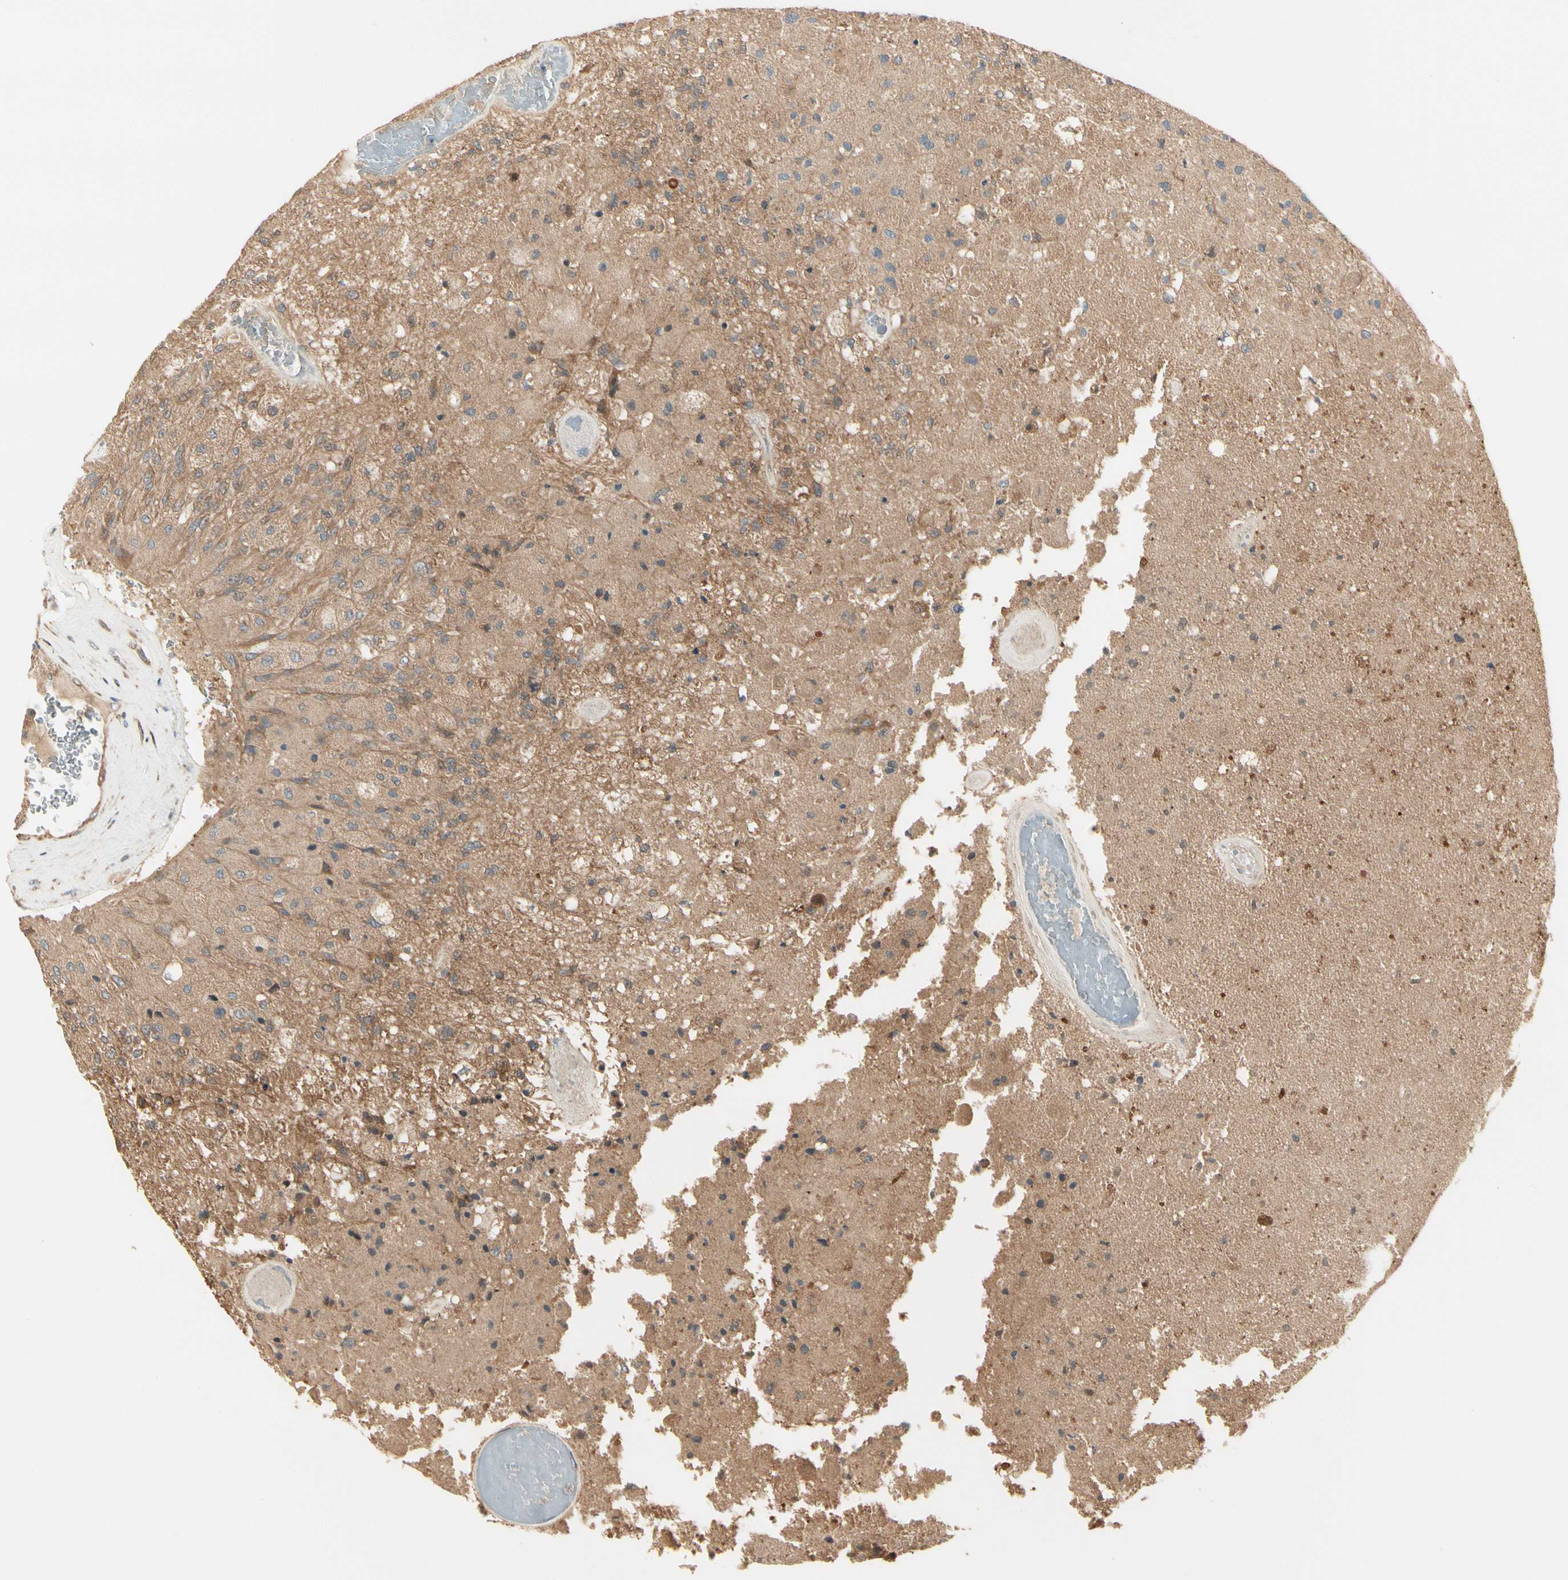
{"staining": {"intensity": "moderate", "quantity": ">75%", "location": "cytoplasmic/membranous"}, "tissue": "glioma", "cell_type": "Tumor cells", "image_type": "cancer", "snomed": [{"axis": "morphology", "description": "Normal tissue, NOS"}, {"axis": "morphology", "description": "Glioma, malignant, High grade"}, {"axis": "topography", "description": "Cerebral cortex"}], "caption": "The photomicrograph reveals staining of high-grade glioma (malignant), revealing moderate cytoplasmic/membranous protein expression (brown color) within tumor cells.", "gene": "IRAG1", "patient": {"sex": "male", "age": 77}}